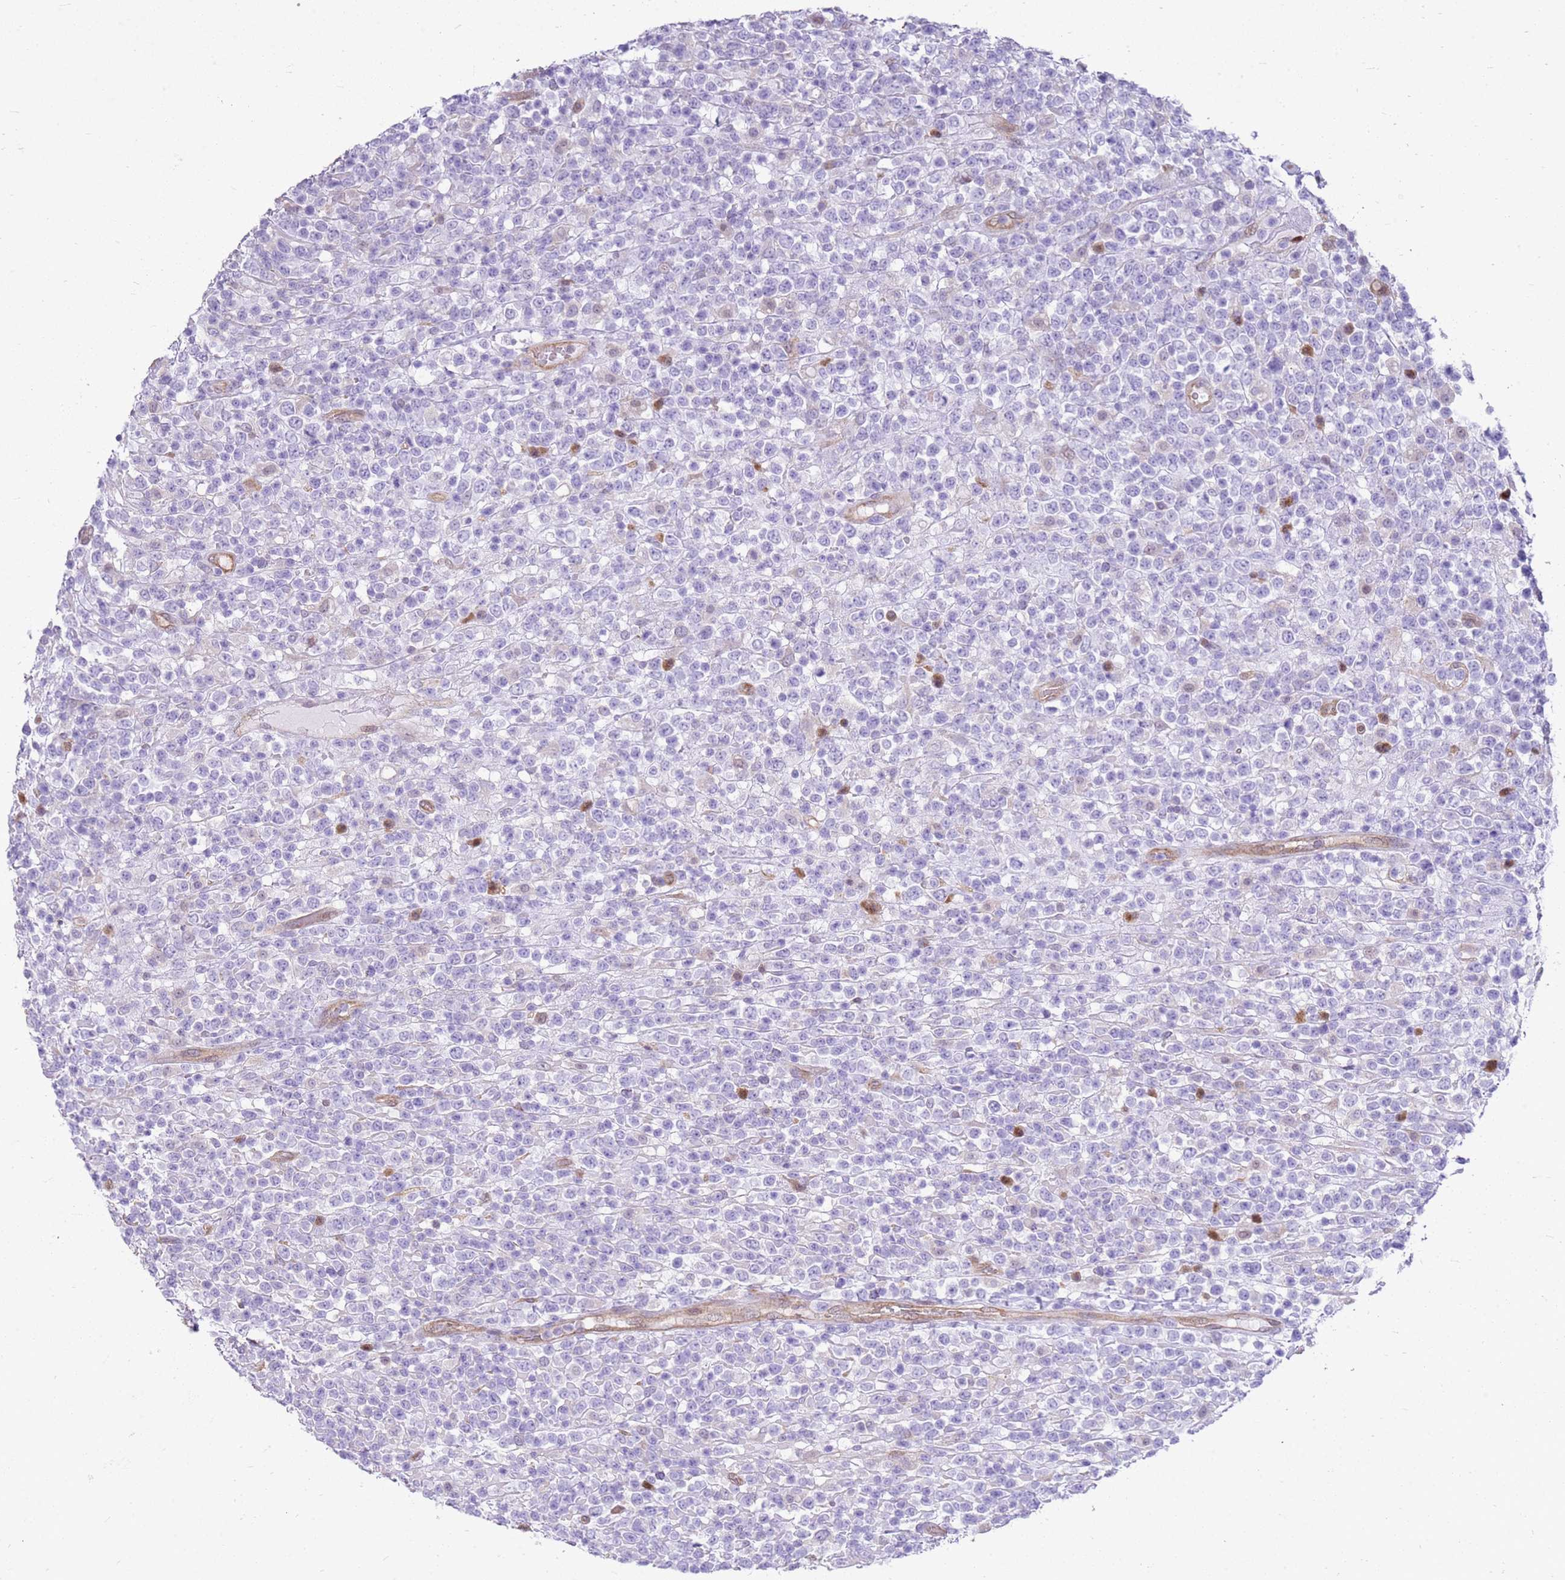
{"staining": {"intensity": "negative", "quantity": "none", "location": "none"}, "tissue": "lymphoma", "cell_type": "Tumor cells", "image_type": "cancer", "snomed": [{"axis": "morphology", "description": "Malignant lymphoma, non-Hodgkin's type, High grade"}, {"axis": "topography", "description": "Colon"}], "caption": "An IHC micrograph of malignant lymphoma, non-Hodgkin's type (high-grade) is shown. There is no staining in tumor cells of malignant lymphoma, non-Hodgkin's type (high-grade).", "gene": "YWHAE", "patient": {"sex": "female", "age": 53}}